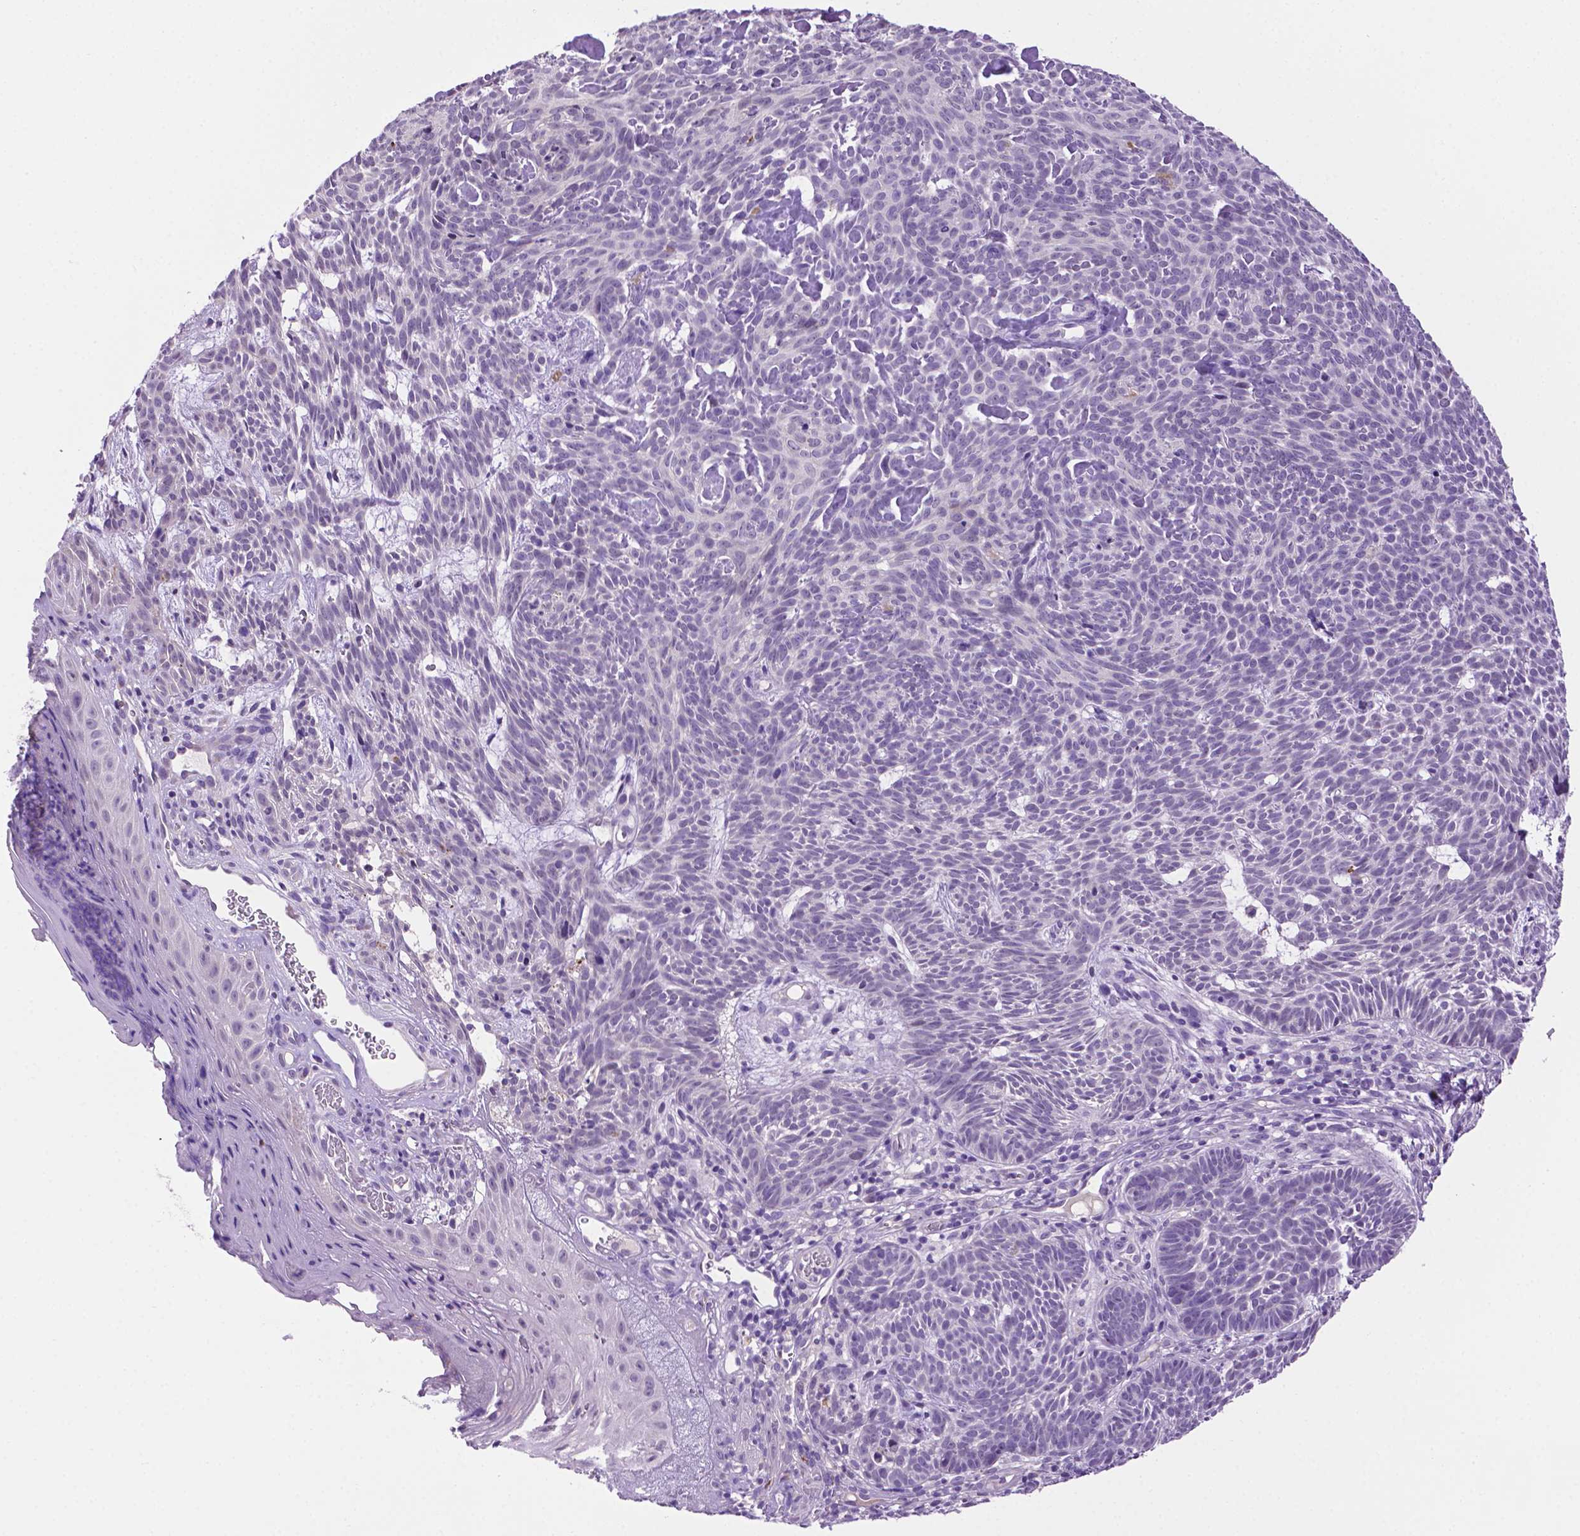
{"staining": {"intensity": "negative", "quantity": "none", "location": "none"}, "tissue": "skin cancer", "cell_type": "Tumor cells", "image_type": "cancer", "snomed": [{"axis": "morphology", "description": "Basal cell carcinoma"}, {"axis": "topography", "description": "Skin"}], "caption": "There is no significant staining in tumor cells of skin basal cell carcinoma.", "gene": "MMP27", "patient": {"sex": "male", "age": 59}}